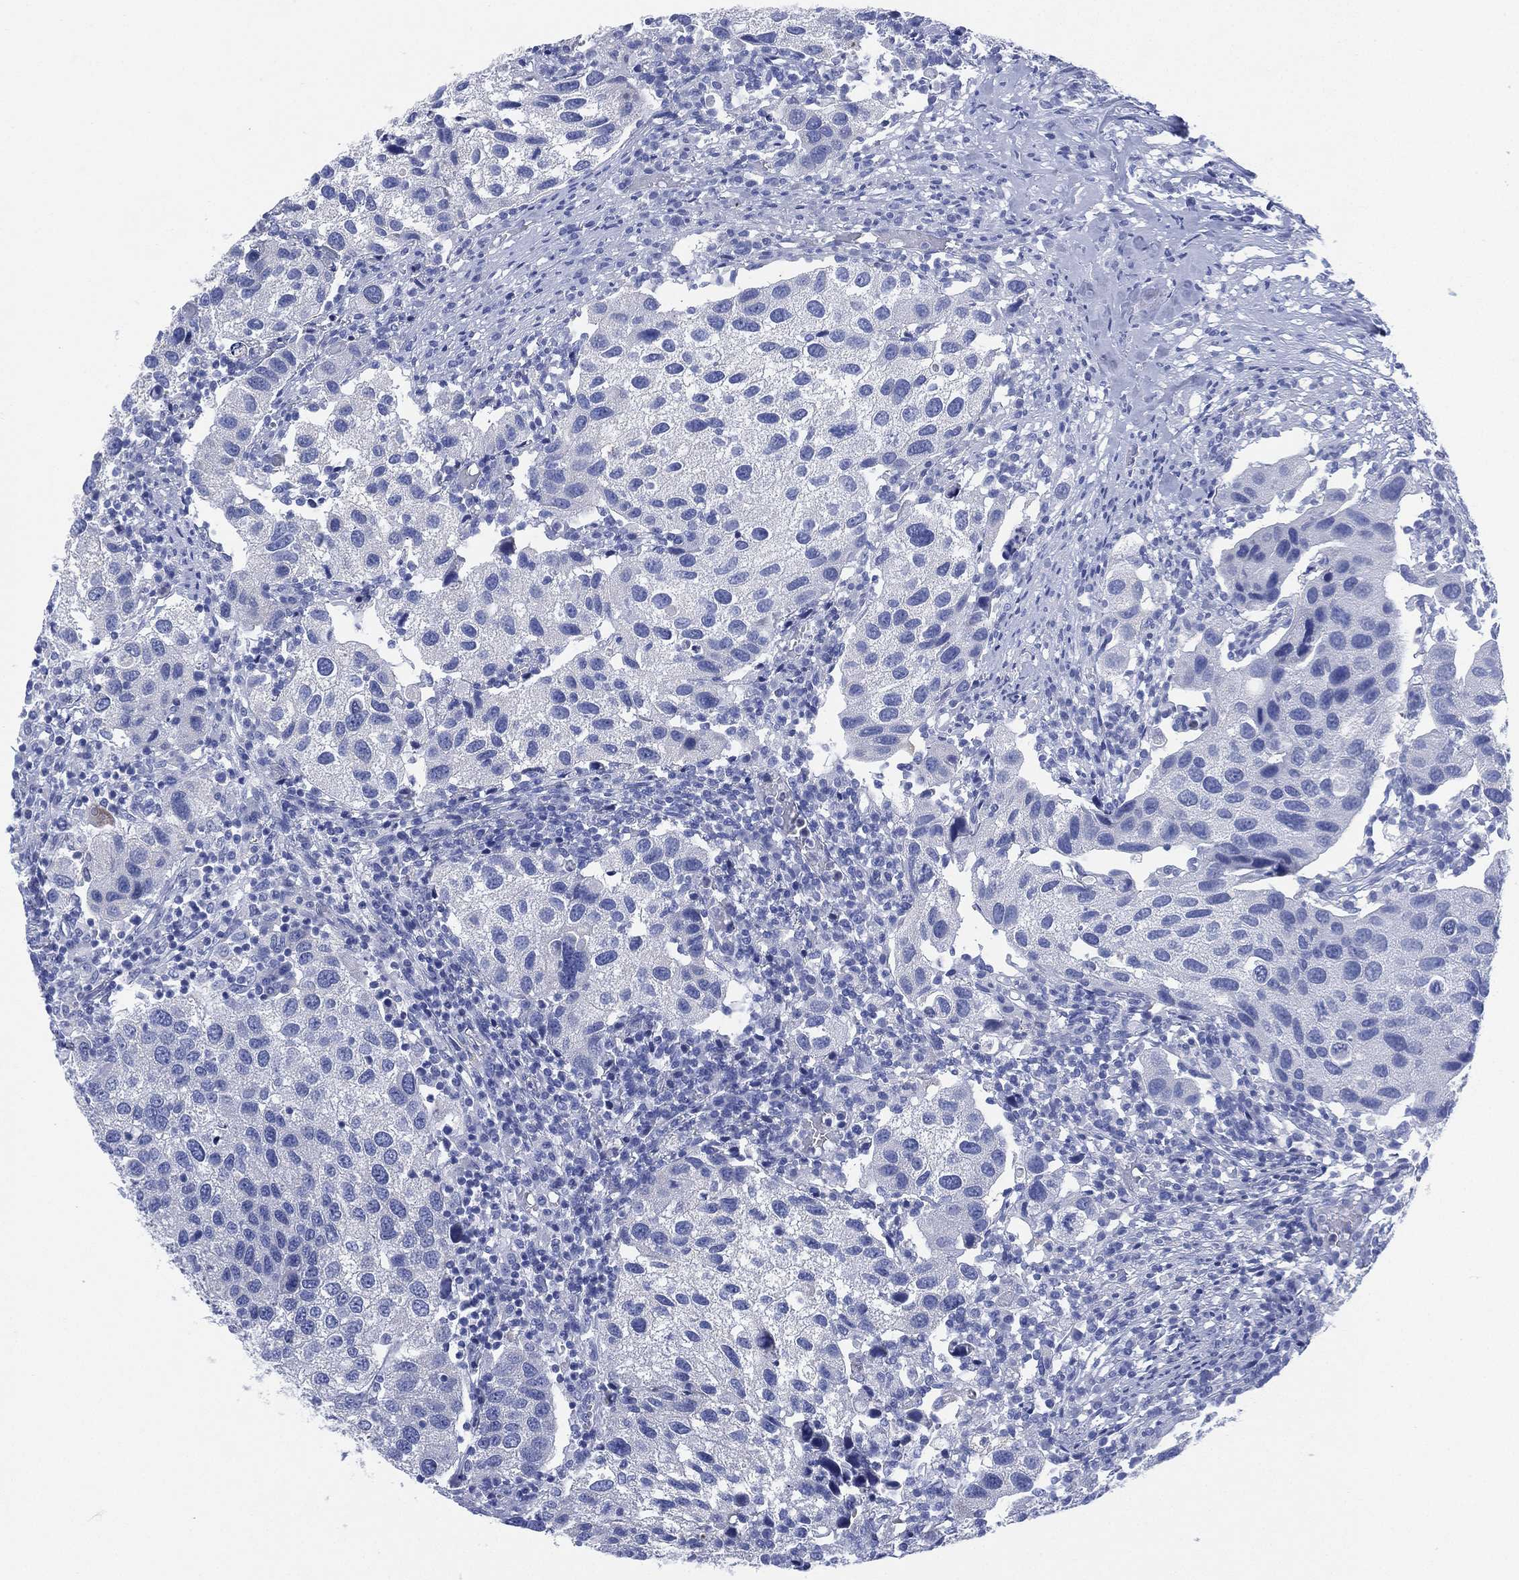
{"staining": {"intensity": "negative", "quantity": "none", "location": "none"}, "tissue": "urothelial cancer", "cell_type": "Tumor cells", "image_type": "cancer", "snomed": [{"axis": "morphology", "description": "Urothelial carcinoma, High grade"}, {"axis": "topography", "description": "Urinary bladder"}], "caption": "Urothelial carcinoma (high-grade) was stained to show a protein in brown. There is no significant expression in tumor cells.", "gene": "SLC9C2", "patient": {"sex": "male", "age": 79}}